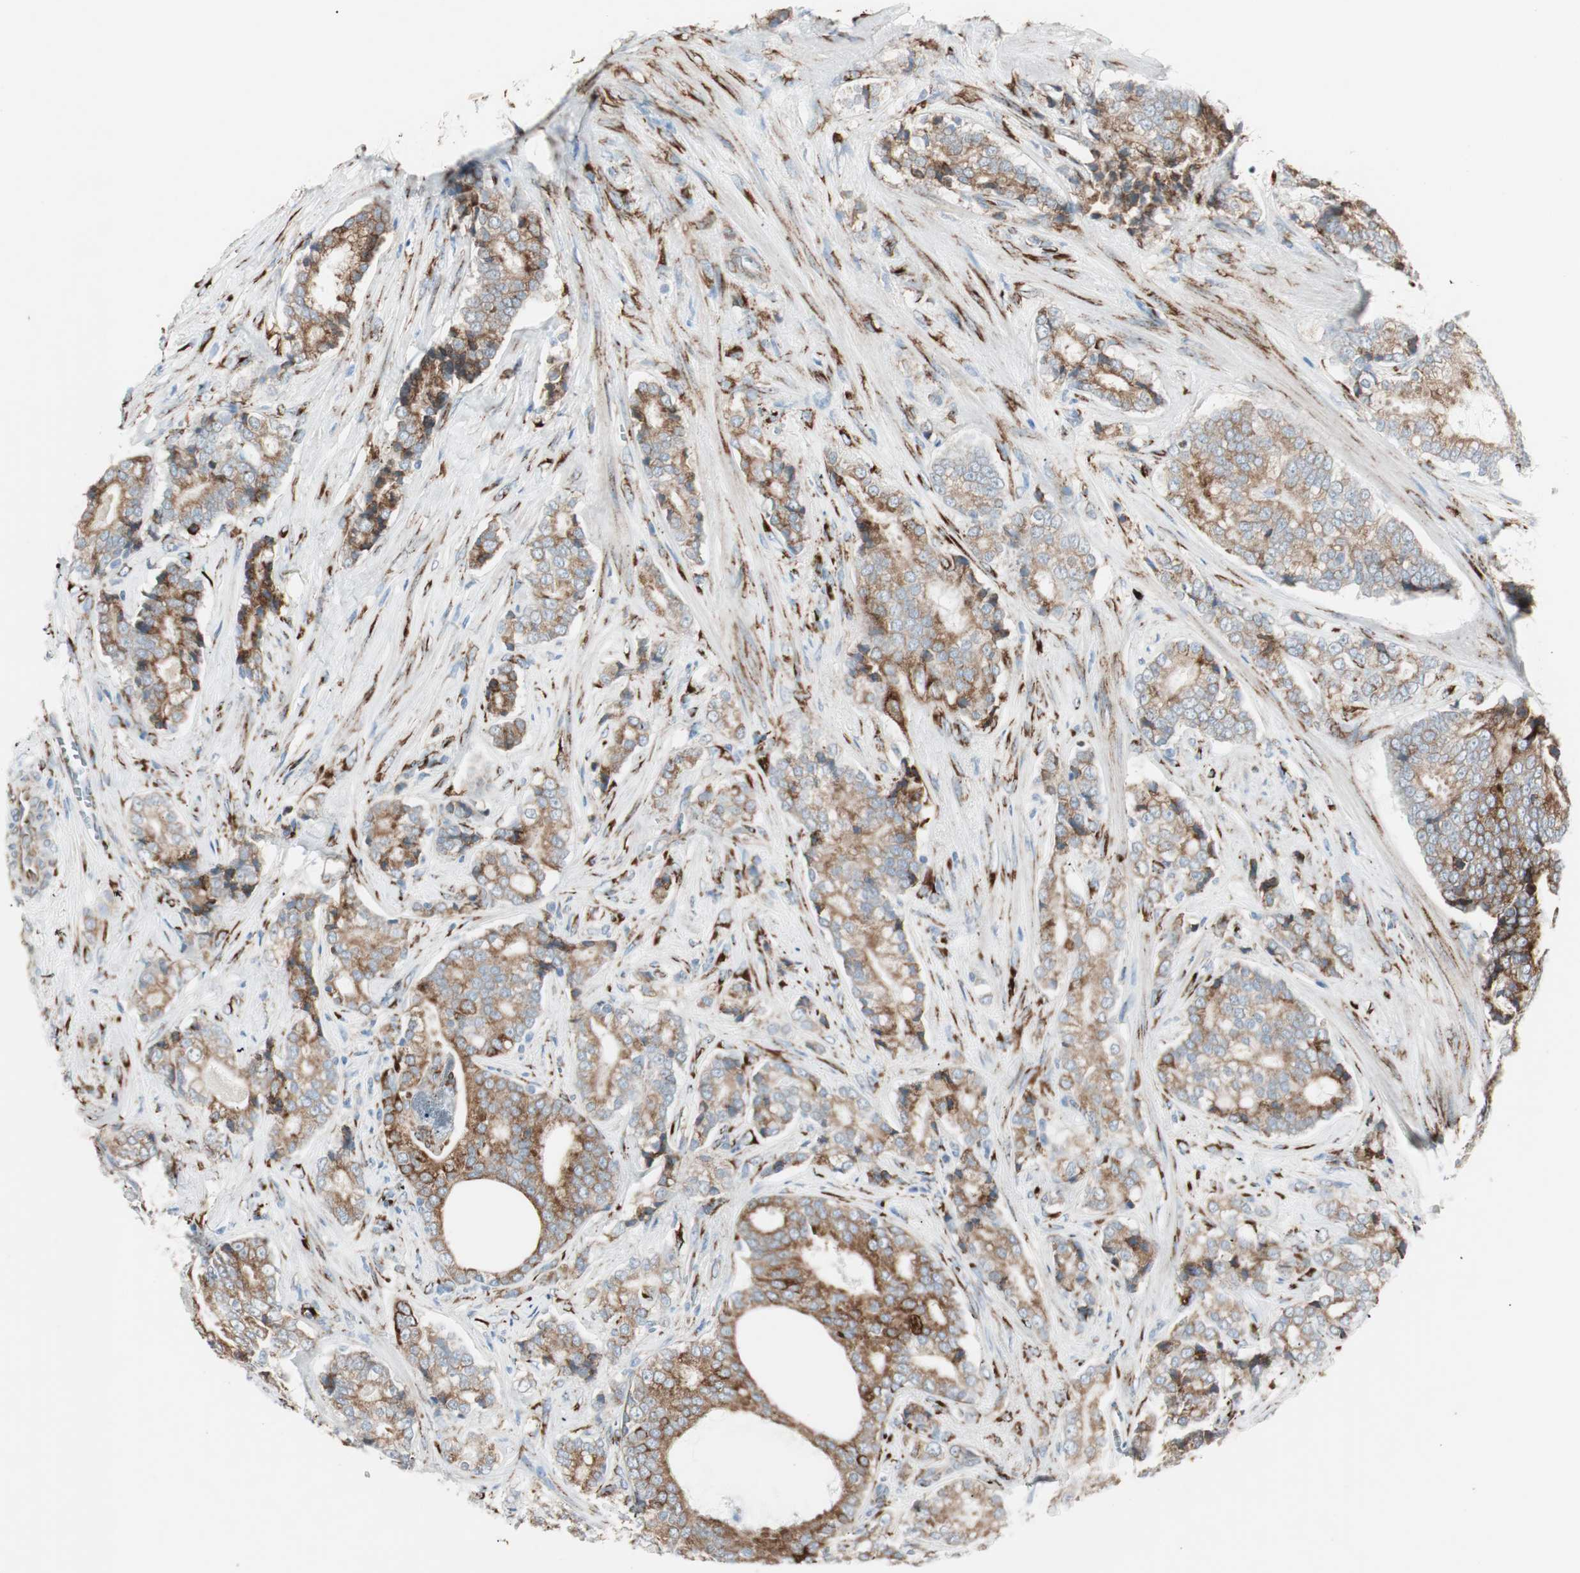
{"staining": {"intensity": "moderate", "quantity": ">75%", "location": "cytoplasmic/membranous"}, "tissue": "prostate cancer", "cell_type": "Tumor cells", "image_type": "cancer", "snomed": [{"axis": "morphology", "description": "Adenocarcinoma, Low grade"}, {"axis": "topography", "description": "Prostate"}], "caption": "This is an image of IHC staining of prostate cancer, which shows moderate staining in the cytoplasmic/membranous of tumor cells.", "gene": "P4HTM", "patient": {"sex": "male", "age": 58}}